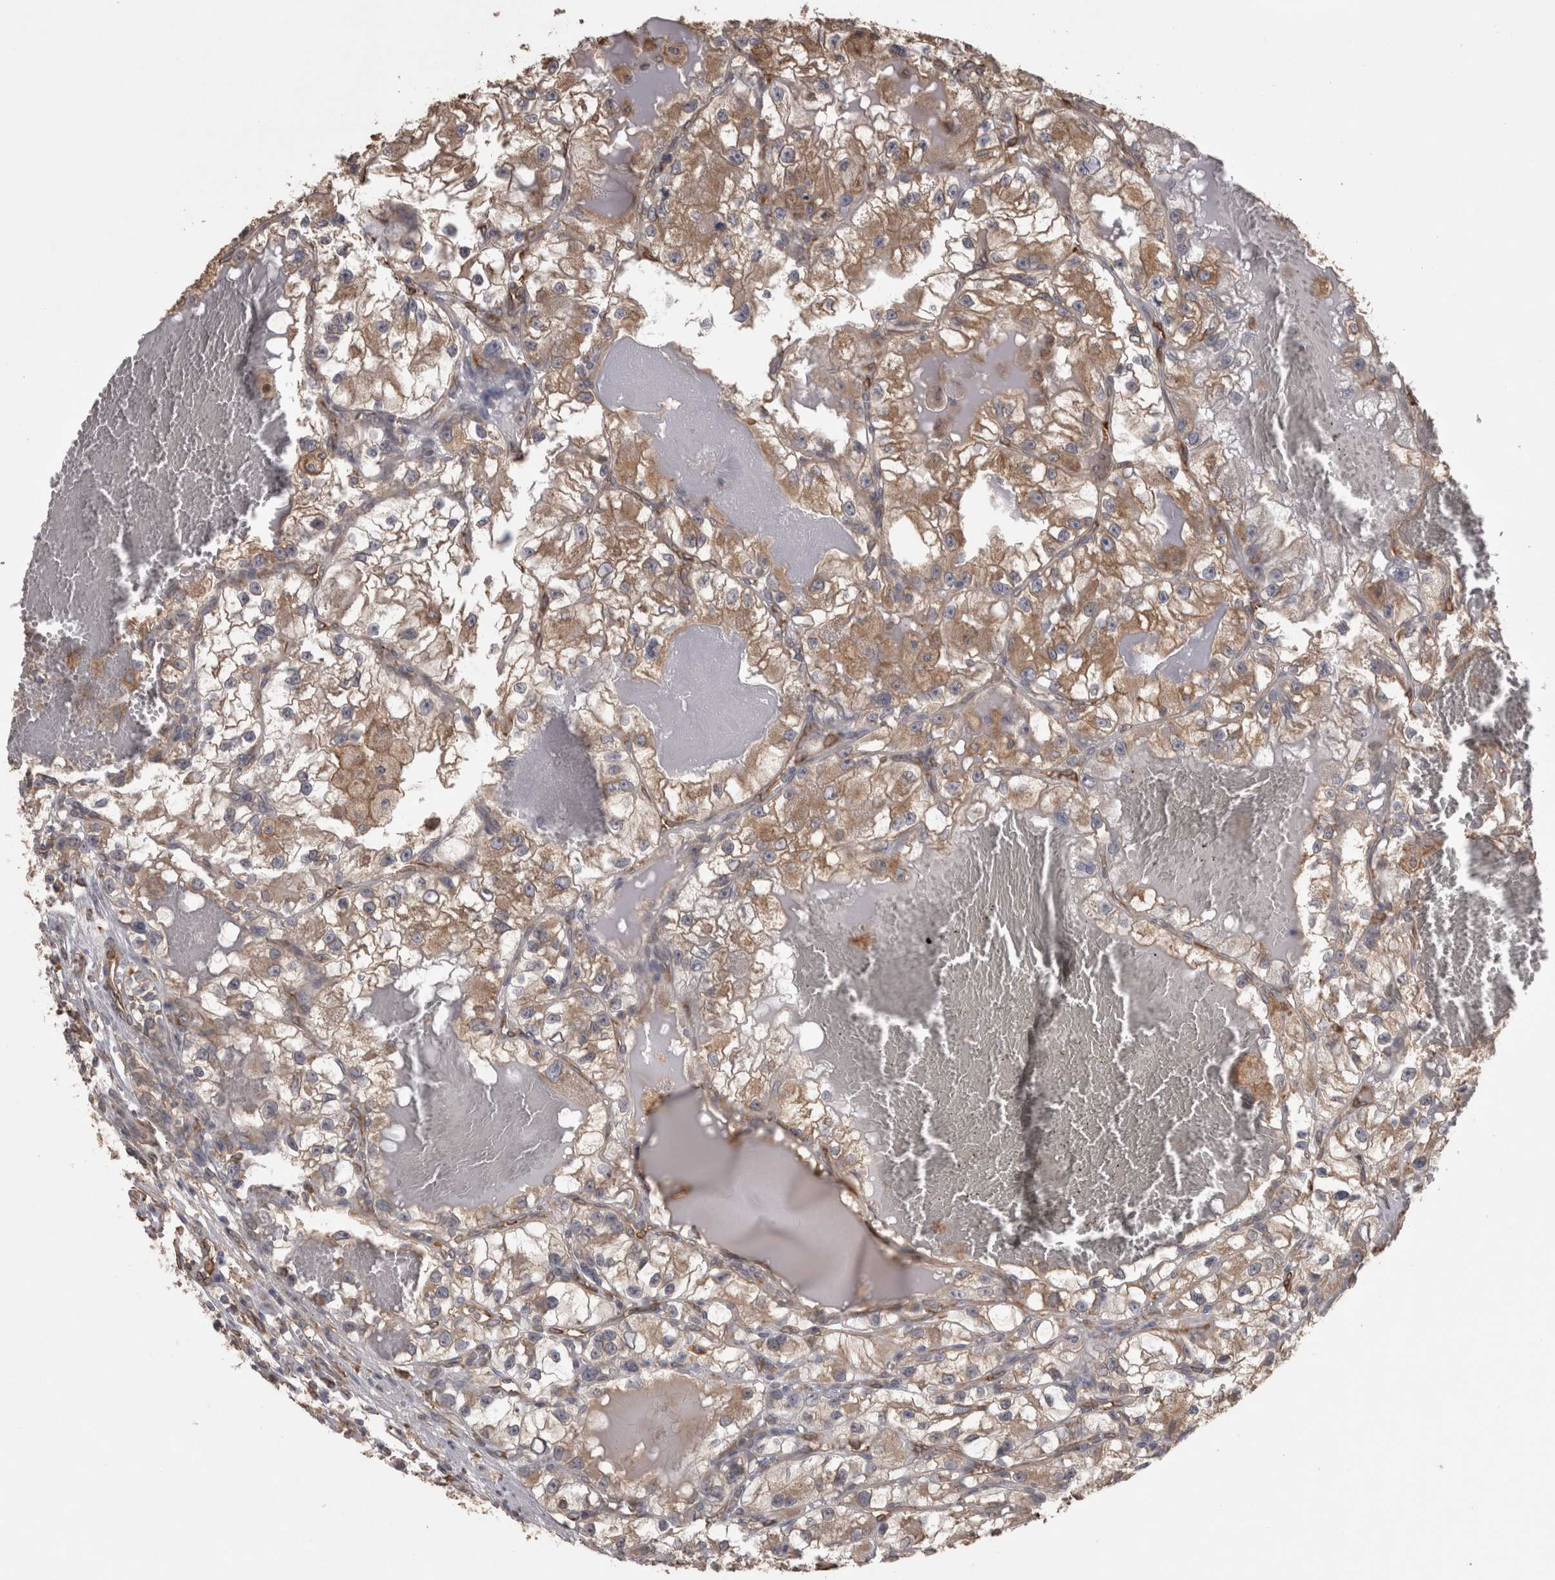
{"staining": {"intensity": "moderate", "quantity": "25%-75%", "location": "cytoplasmic/membranous"}, "tissue": "renal cancer", "cell_type": "Tumor cells", "image_type": "cancer", "snomed": [{"axis": "morphology", "description": "Adenocarcinoma, NOS"}, {"axis": "topography", "description": "Kidney"}], "caption": "High-magnification brightfield microscopy of adenocarcinoma (renal) stained with DAB (3,3'-diaminobenzidine) (brown) and counterstained with hematoxylin (blue). tumor cells exhibit moderate cytoplasmic/membranous expression is identified in approximately25%-75% of cells.", "gene": "PON2", "patient": {"sex": "female", "age": 57}}